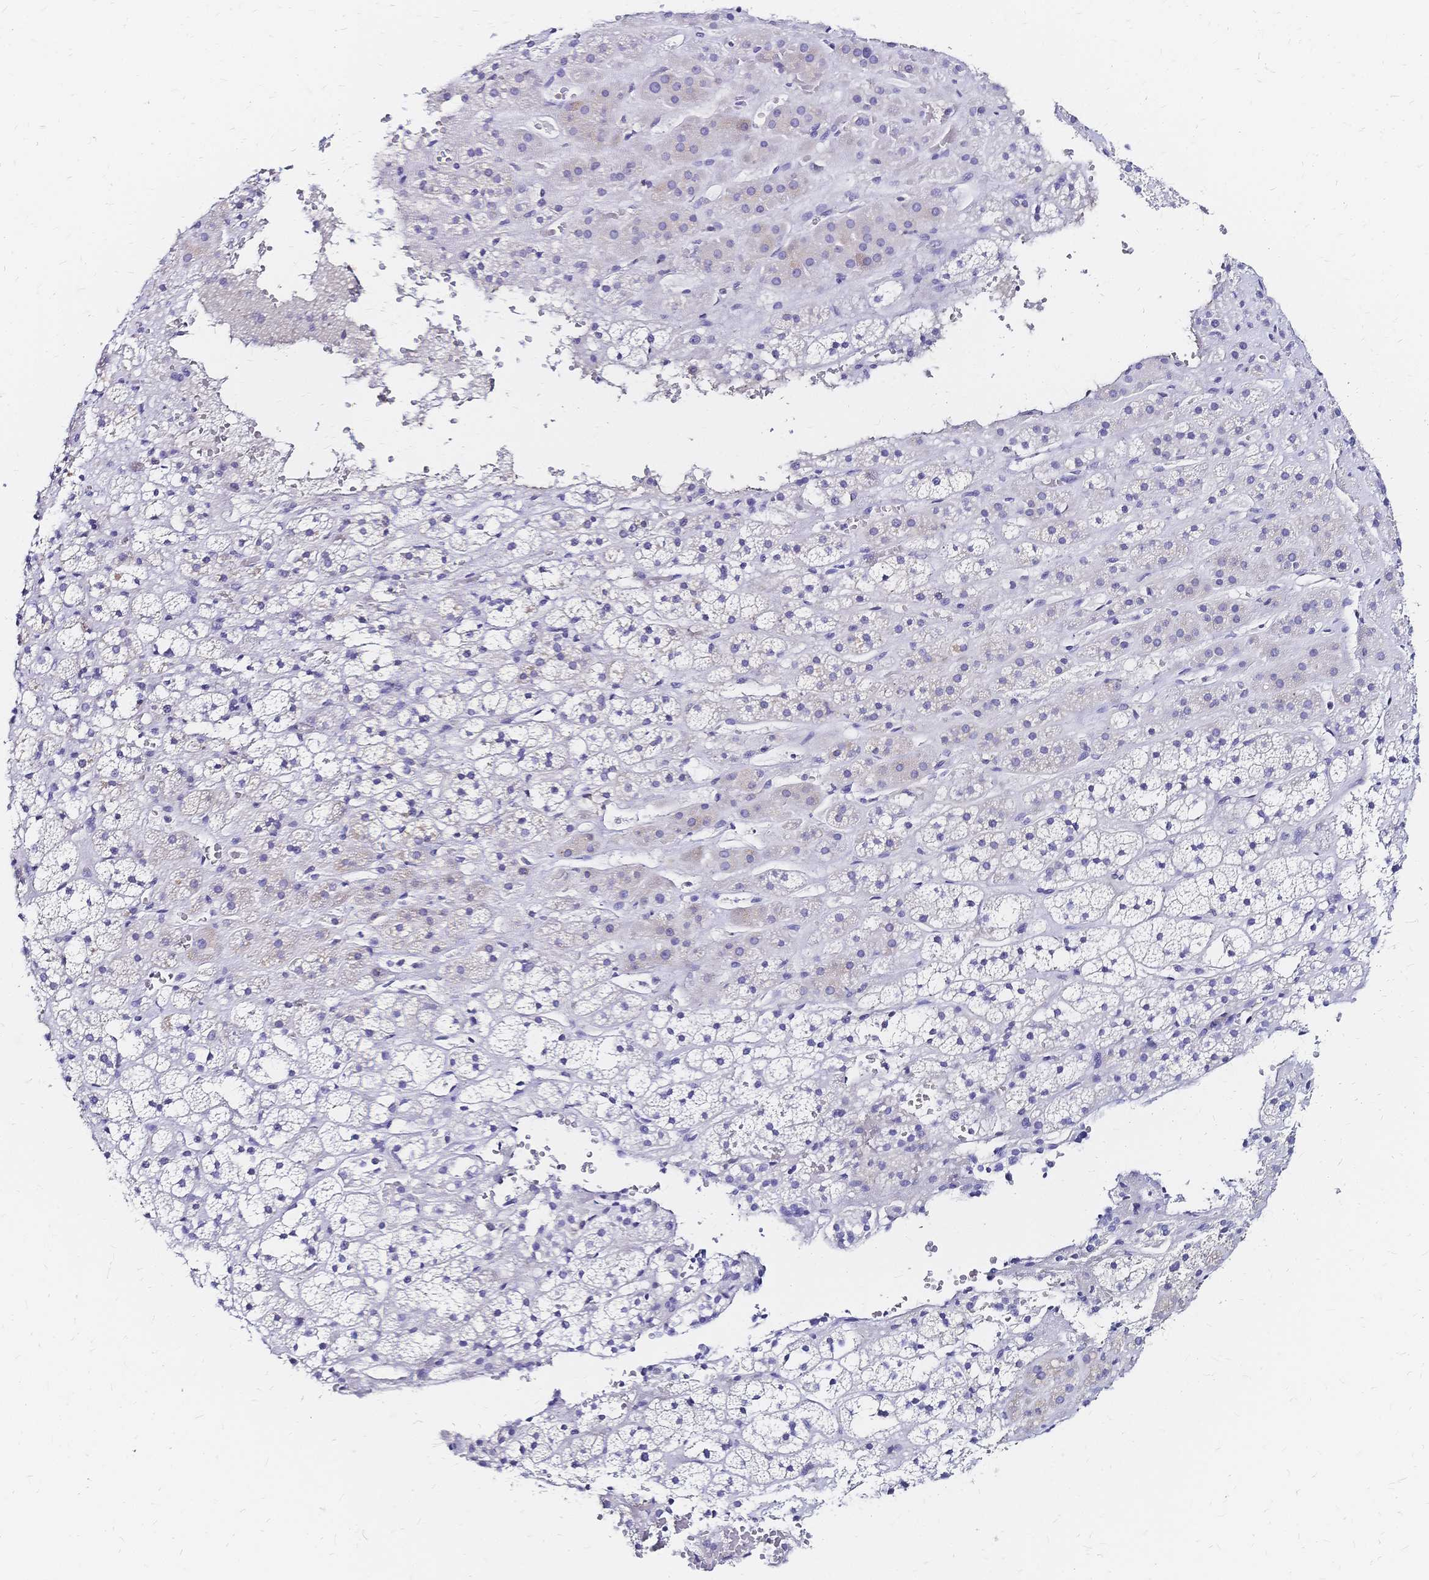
{"staining": {"intensity": "negative", "quantity": "none", "location": "none"}, "tissue": "adrenal gland", "cell_type": "Glandular cells", "image_type": "normal", "snomed": [{"axis": "morphology", "description": "Normal tissue, NOS"}, {"axis": "topography", "description": "Adrenal gland"}], "caption": "This image is of unremarkable adrenal gland stained with immunohistochemistry to label a protein in brown with the nuclei are counter-stained blue. There is no staining in glandular cells.", "gene": "SLC5A1", "patient": {"sex": "male", "age": 53}}